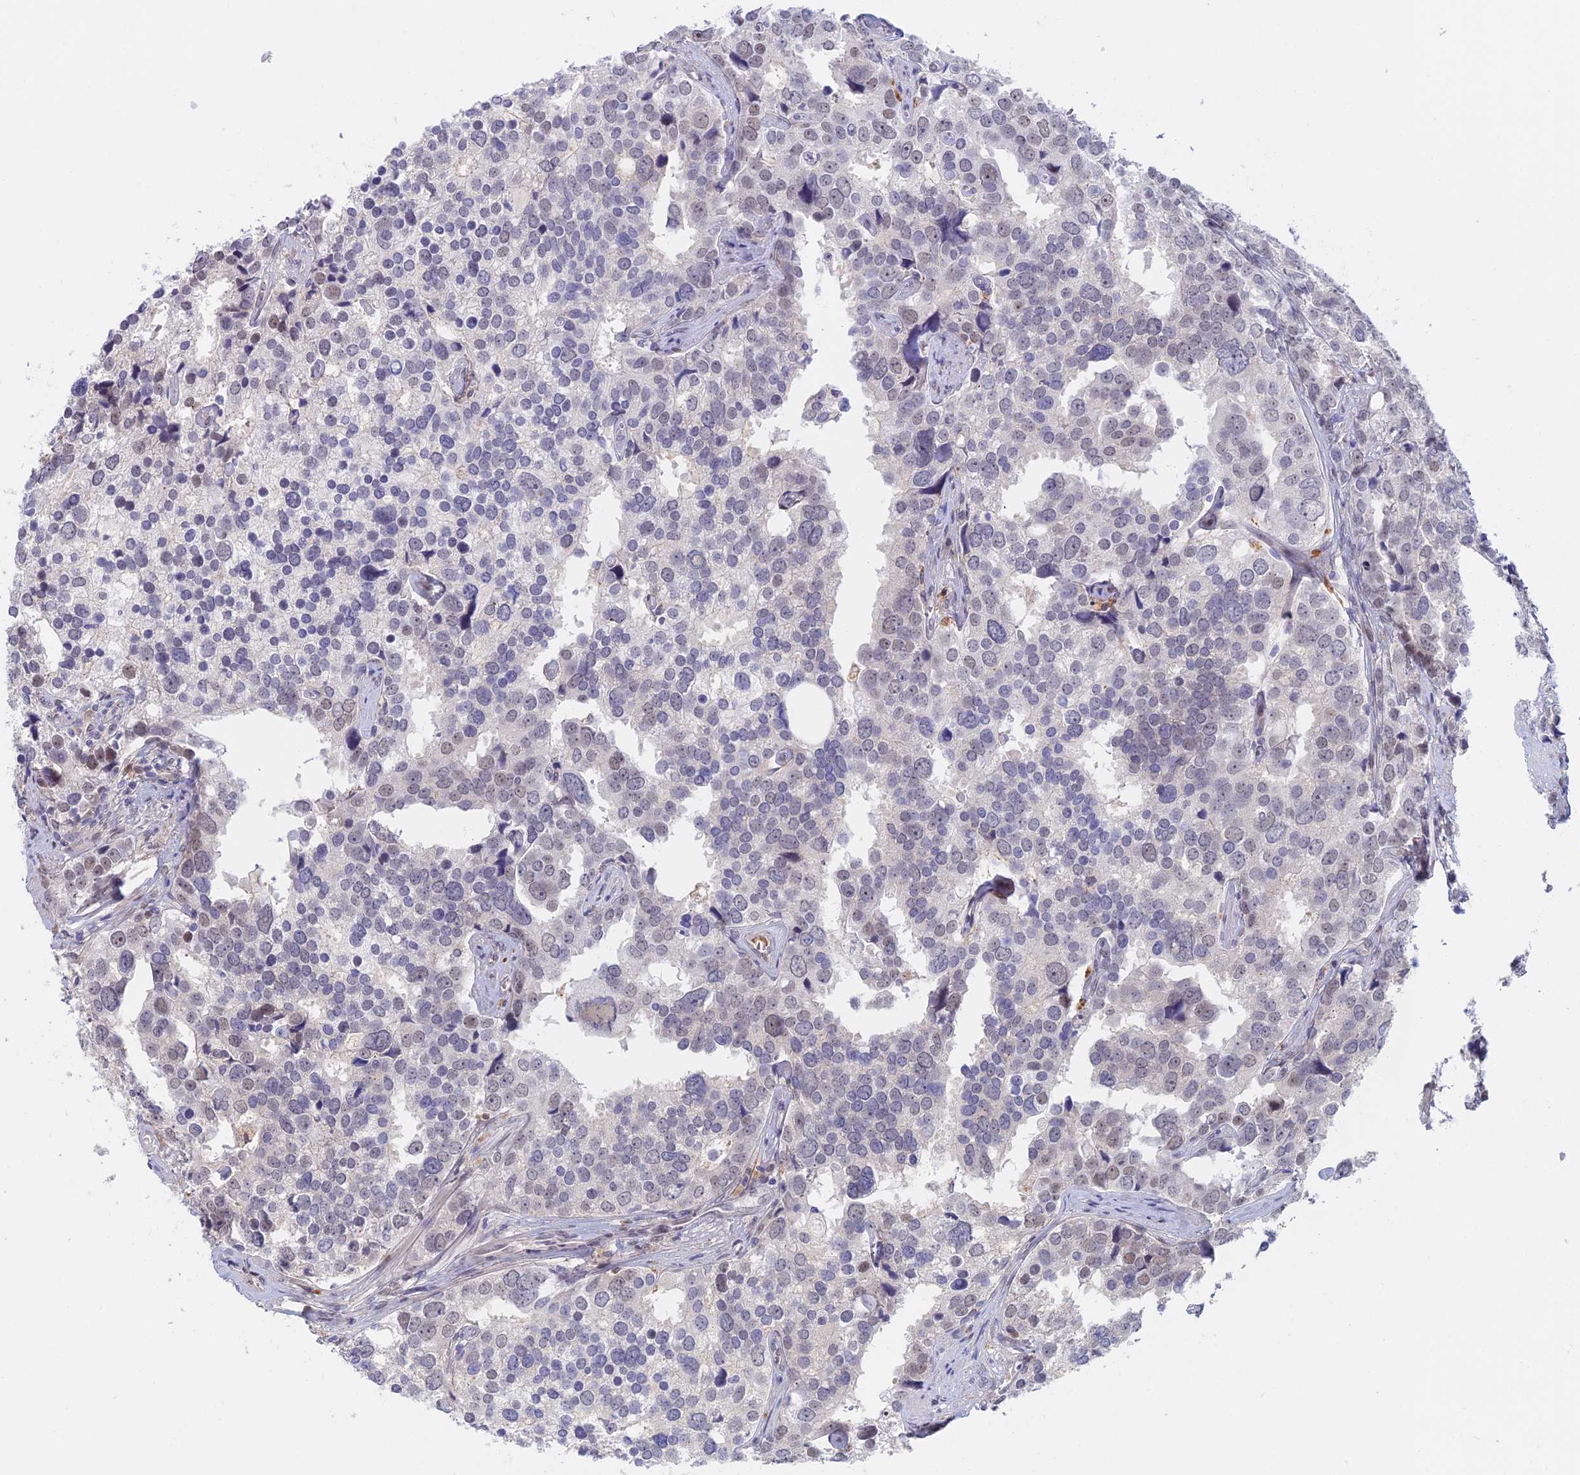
{"staining": {"intensity": "weak", "quantity": "<25%", "location": "nuclear"}, "tissue": "prostate cancer", "cell_type": "Tumor cells", "image_type": "cancer", "snomed": [{"axis": "morphology", "description": "Adenocarcinoma, High grade"}, {"axis": "topography", "description": "Prostate"}], "caption": "High magnification brightfield microscopy of high-grade adenocarcinoma (prostate) stained with DAB (3,3'-diaminobenzidine) (brown) and counterstained with hematoxylin (blue): tumor cells show no significant expression. (DAB (3,3'-diaminobenzidine) IHC with hematoxylin counter stain).", "gene": "ZUP1", "patient": {"sex": "male", "age": 71}}